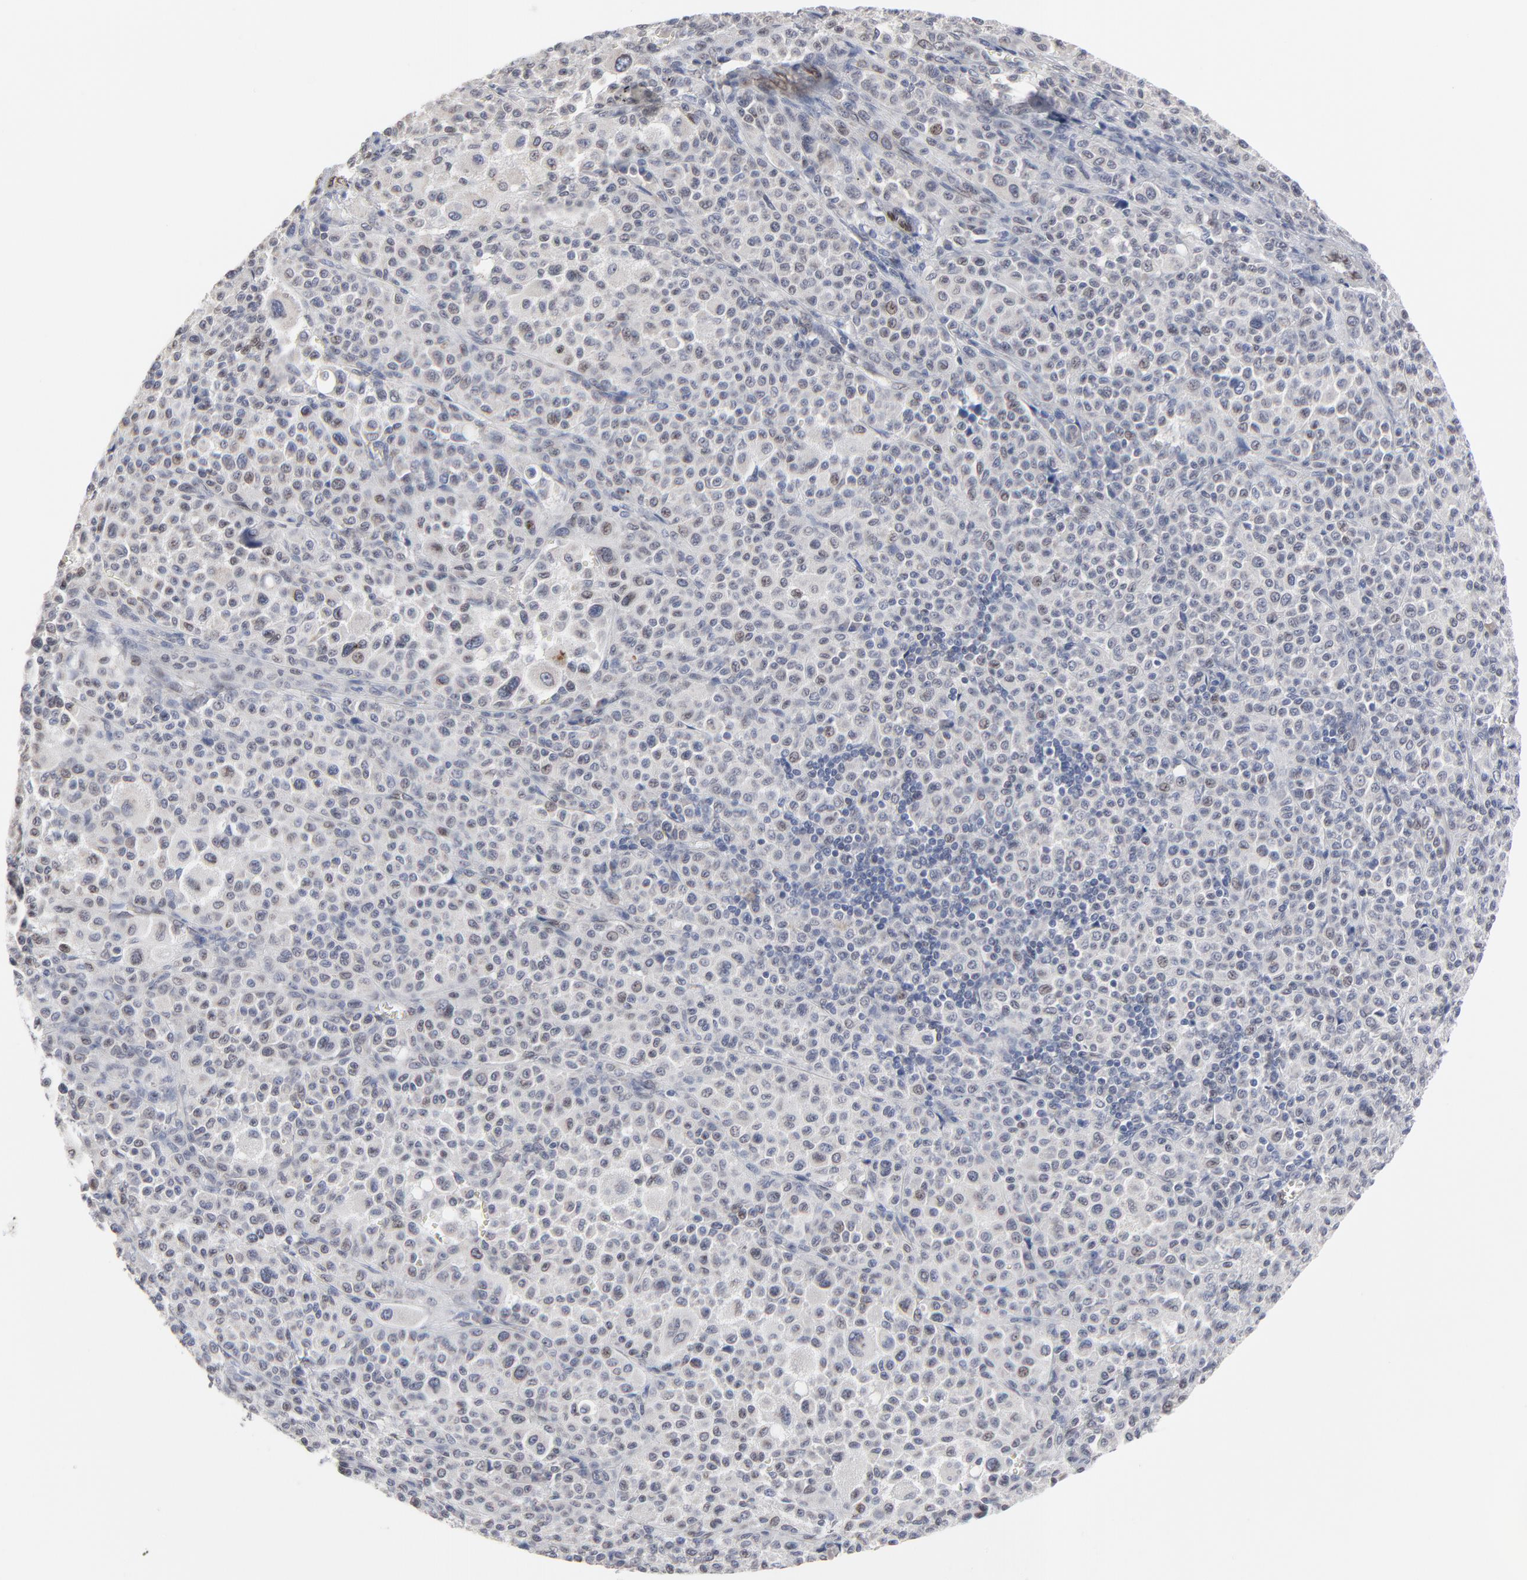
{"staining": {"intensity": "negative", "quantity": "none", "location": "none"}, "tissue": "melanoma", "cell_type": "Tumor cells", "image_type": "cancer", "snomed": [{"axis": "morphology", "description": "Malignant melanoma, Metastatic site"}, {"axis": "topography", "description": "Skin"}], "caption": "IHC micrograph of neoplastic tissue: melanoma stained with DAB exhibits no significant protein positivity in tumor cells.", "gene": "SYNE2", "patient": {"sex": "female", "age": 74}}